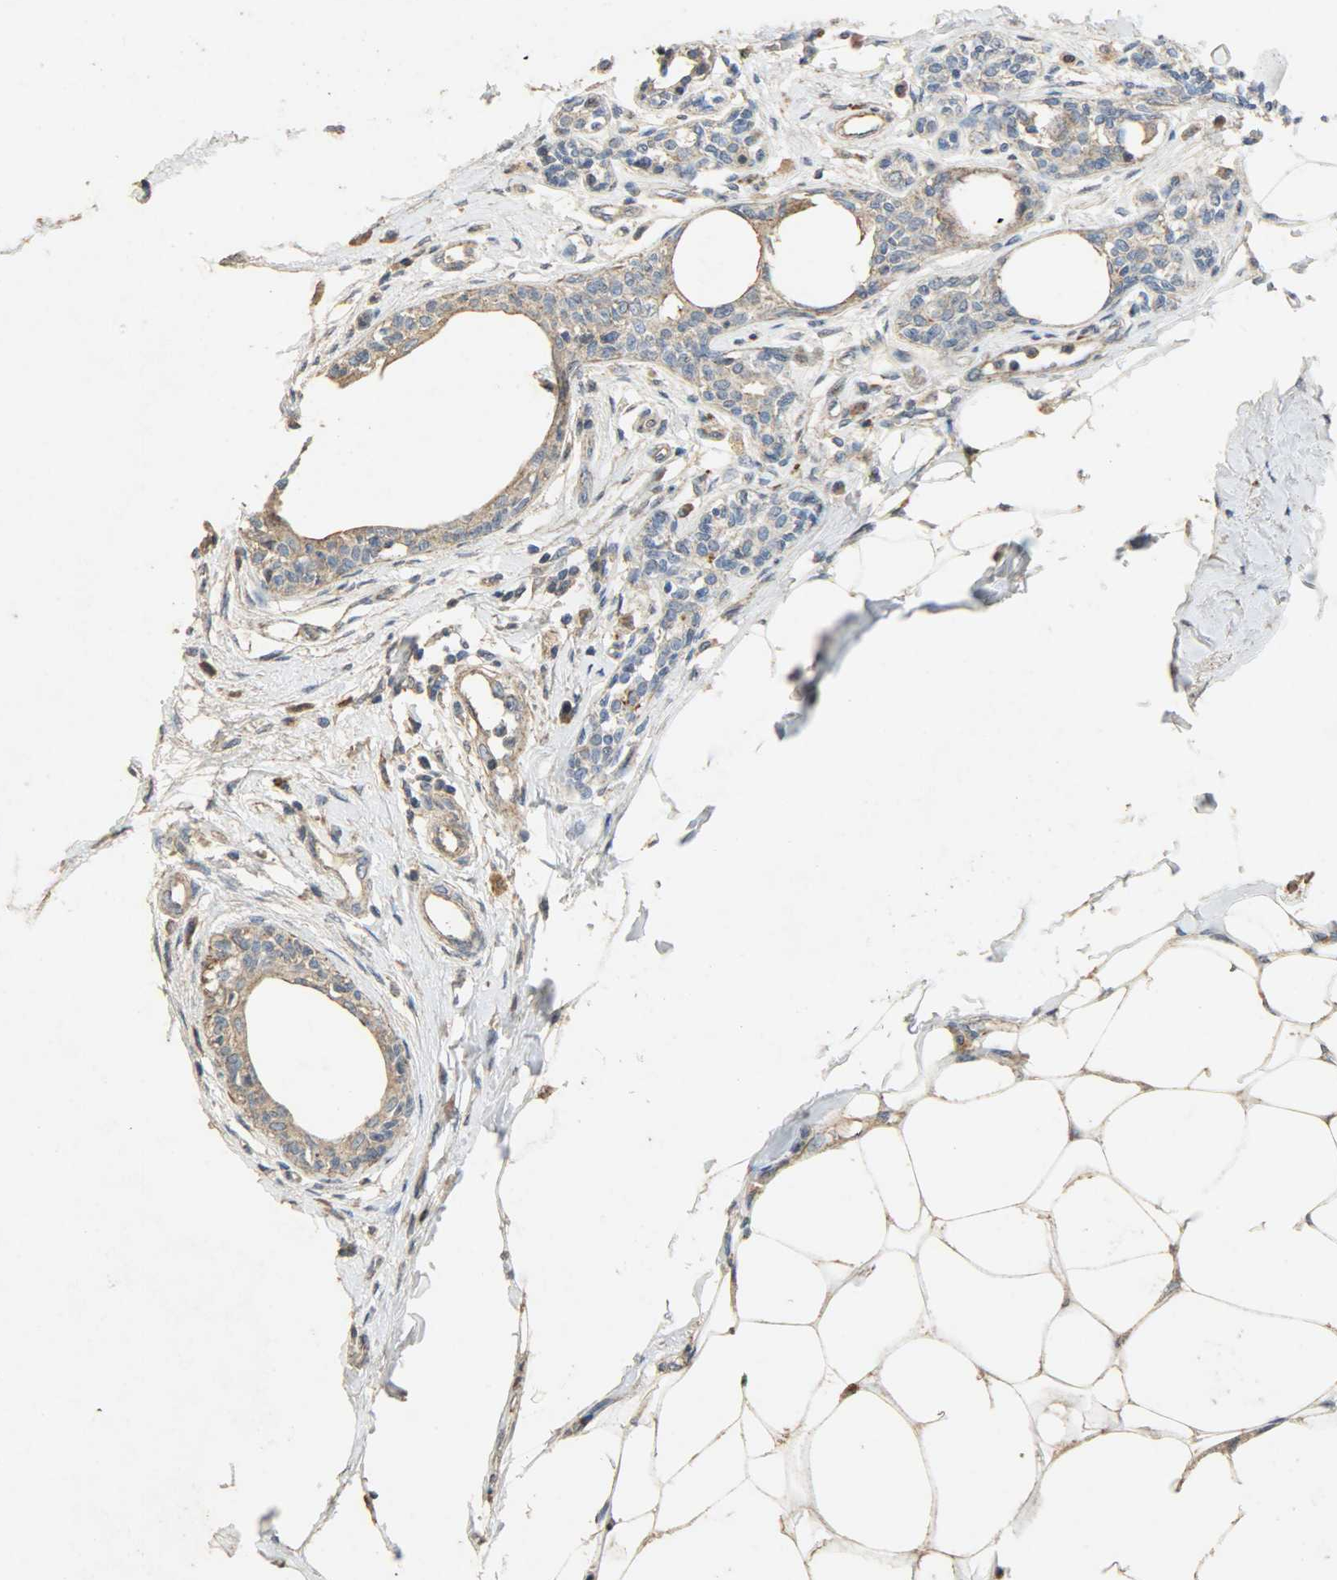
{"staining": {"intensity": "weak", "quantity": ">75%", "location": "cytoplasmic/membranous"}, "tissue": "breast cancer", "cell_type": "Tumor cells", "image_type": "cancer", "snomed": [{"axis": "morphology", "description": "Duct carcinoma"}, {"axis": "topography", "description": "Breast"}], "caption": "The photomicrograph displays a brown stain indicating the presence of a protein in the cytoplasmic/membranous of tumor cells in breast cancer. (DAB = brown stain, brightfield microscopy at high magnification).", "gene": "TPM4", "patient": {"sex": "female", "age": 40}}